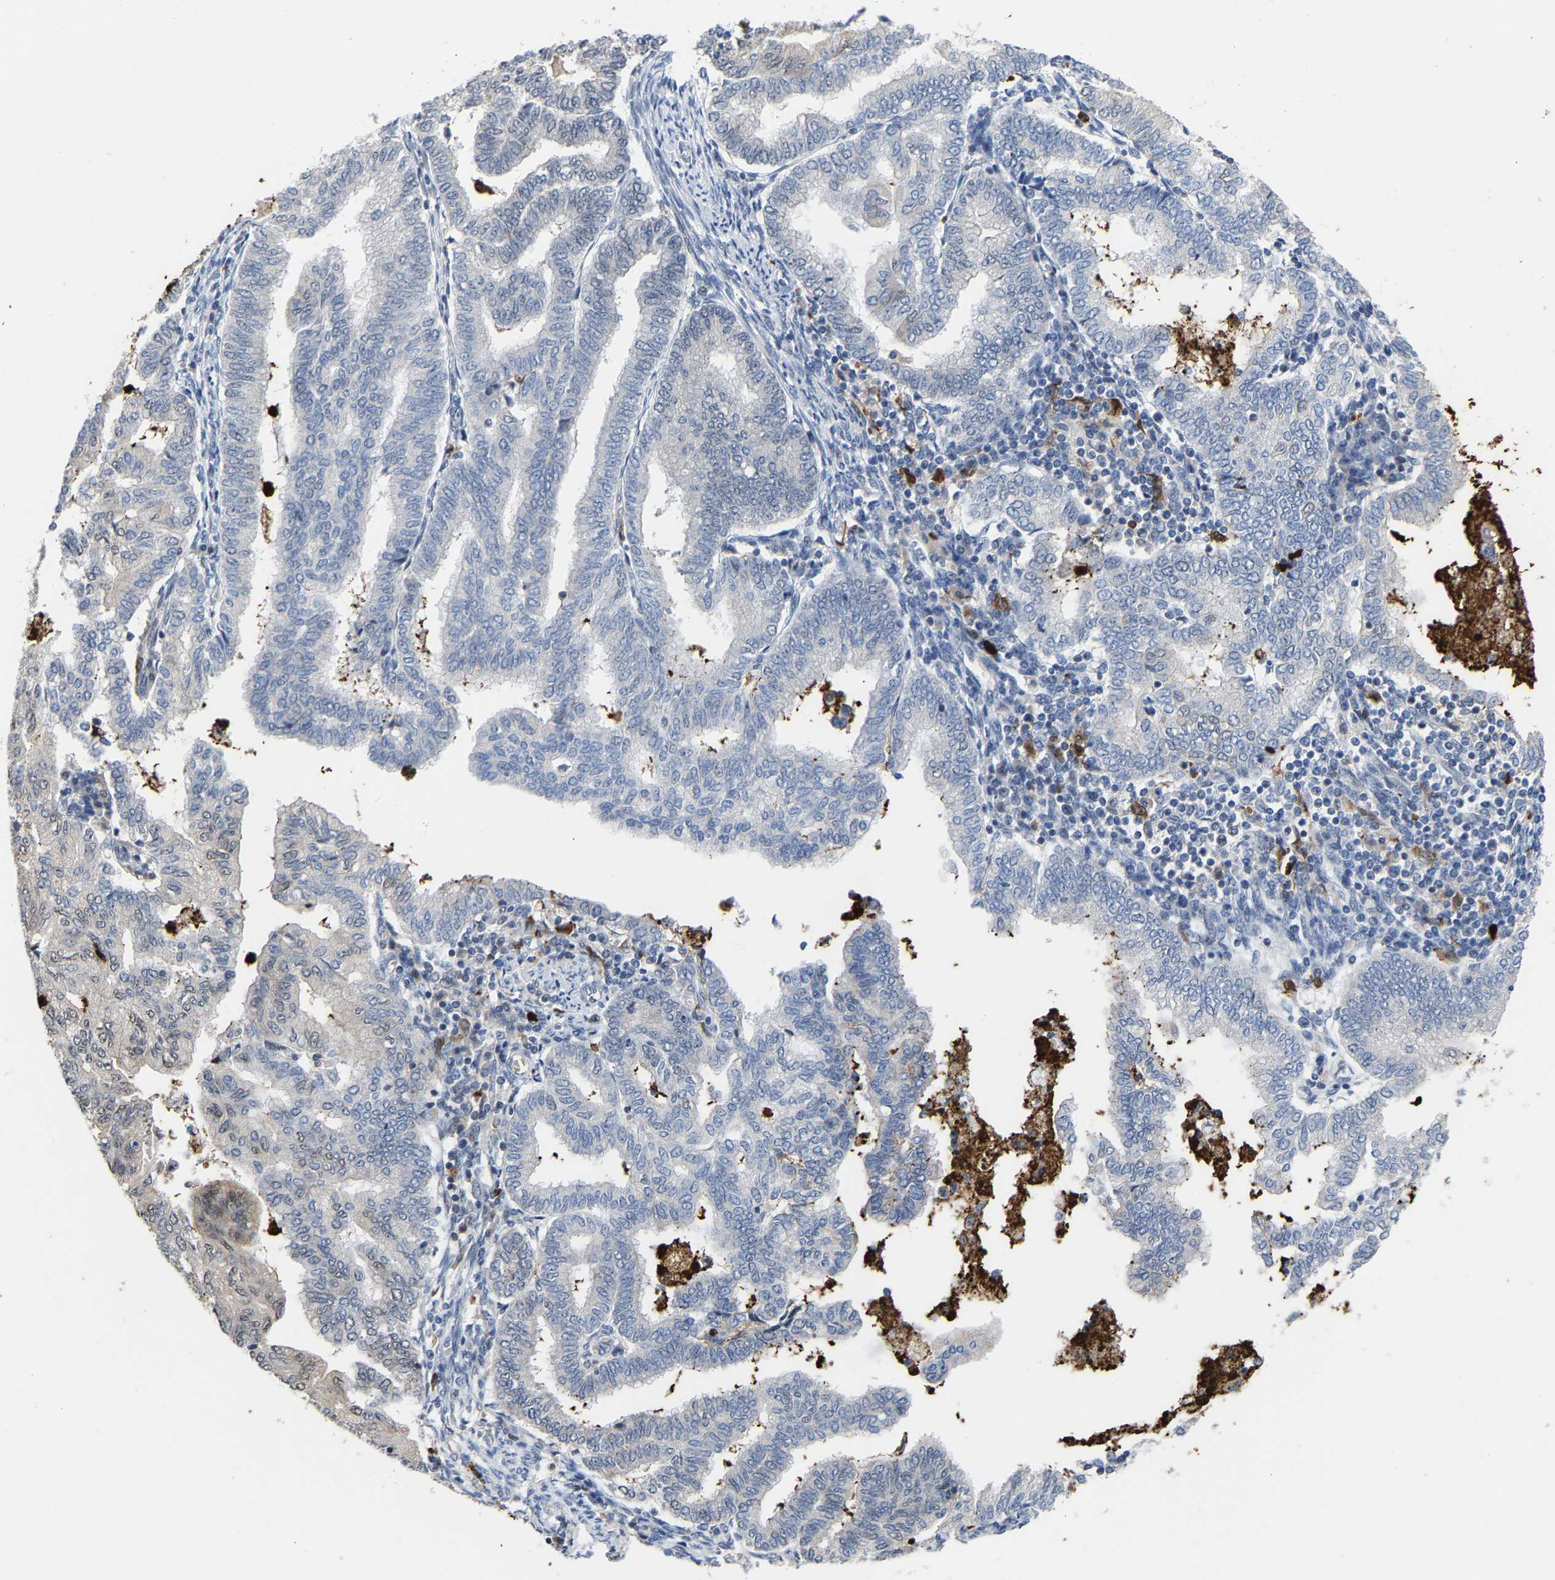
{"staining": {"intensity": "negative", "quantity": "none", "location": "none"}, "tissue": "endometrial cancer", "cell_type": "Tumor cells", "image_type": "cancer", "snomed": [{"axis": "morphology", "description": "Polyp, NOS"}, {"axis": "morphology", "description": "Adenocarcinoma, NOS"}, {"axis": "morphology", "description": "Adenoma, NOS"}, {"axis": "topography", "description": "Endometrium"}], "caption": "Immunohistochemistry micrograph of neoplastic tissue: human endometrial polyp stained with DAB displays no significant protein staining in tumor cells.", "gene": "TDRD7", "patient": {"sex": "female", "age": 79}}